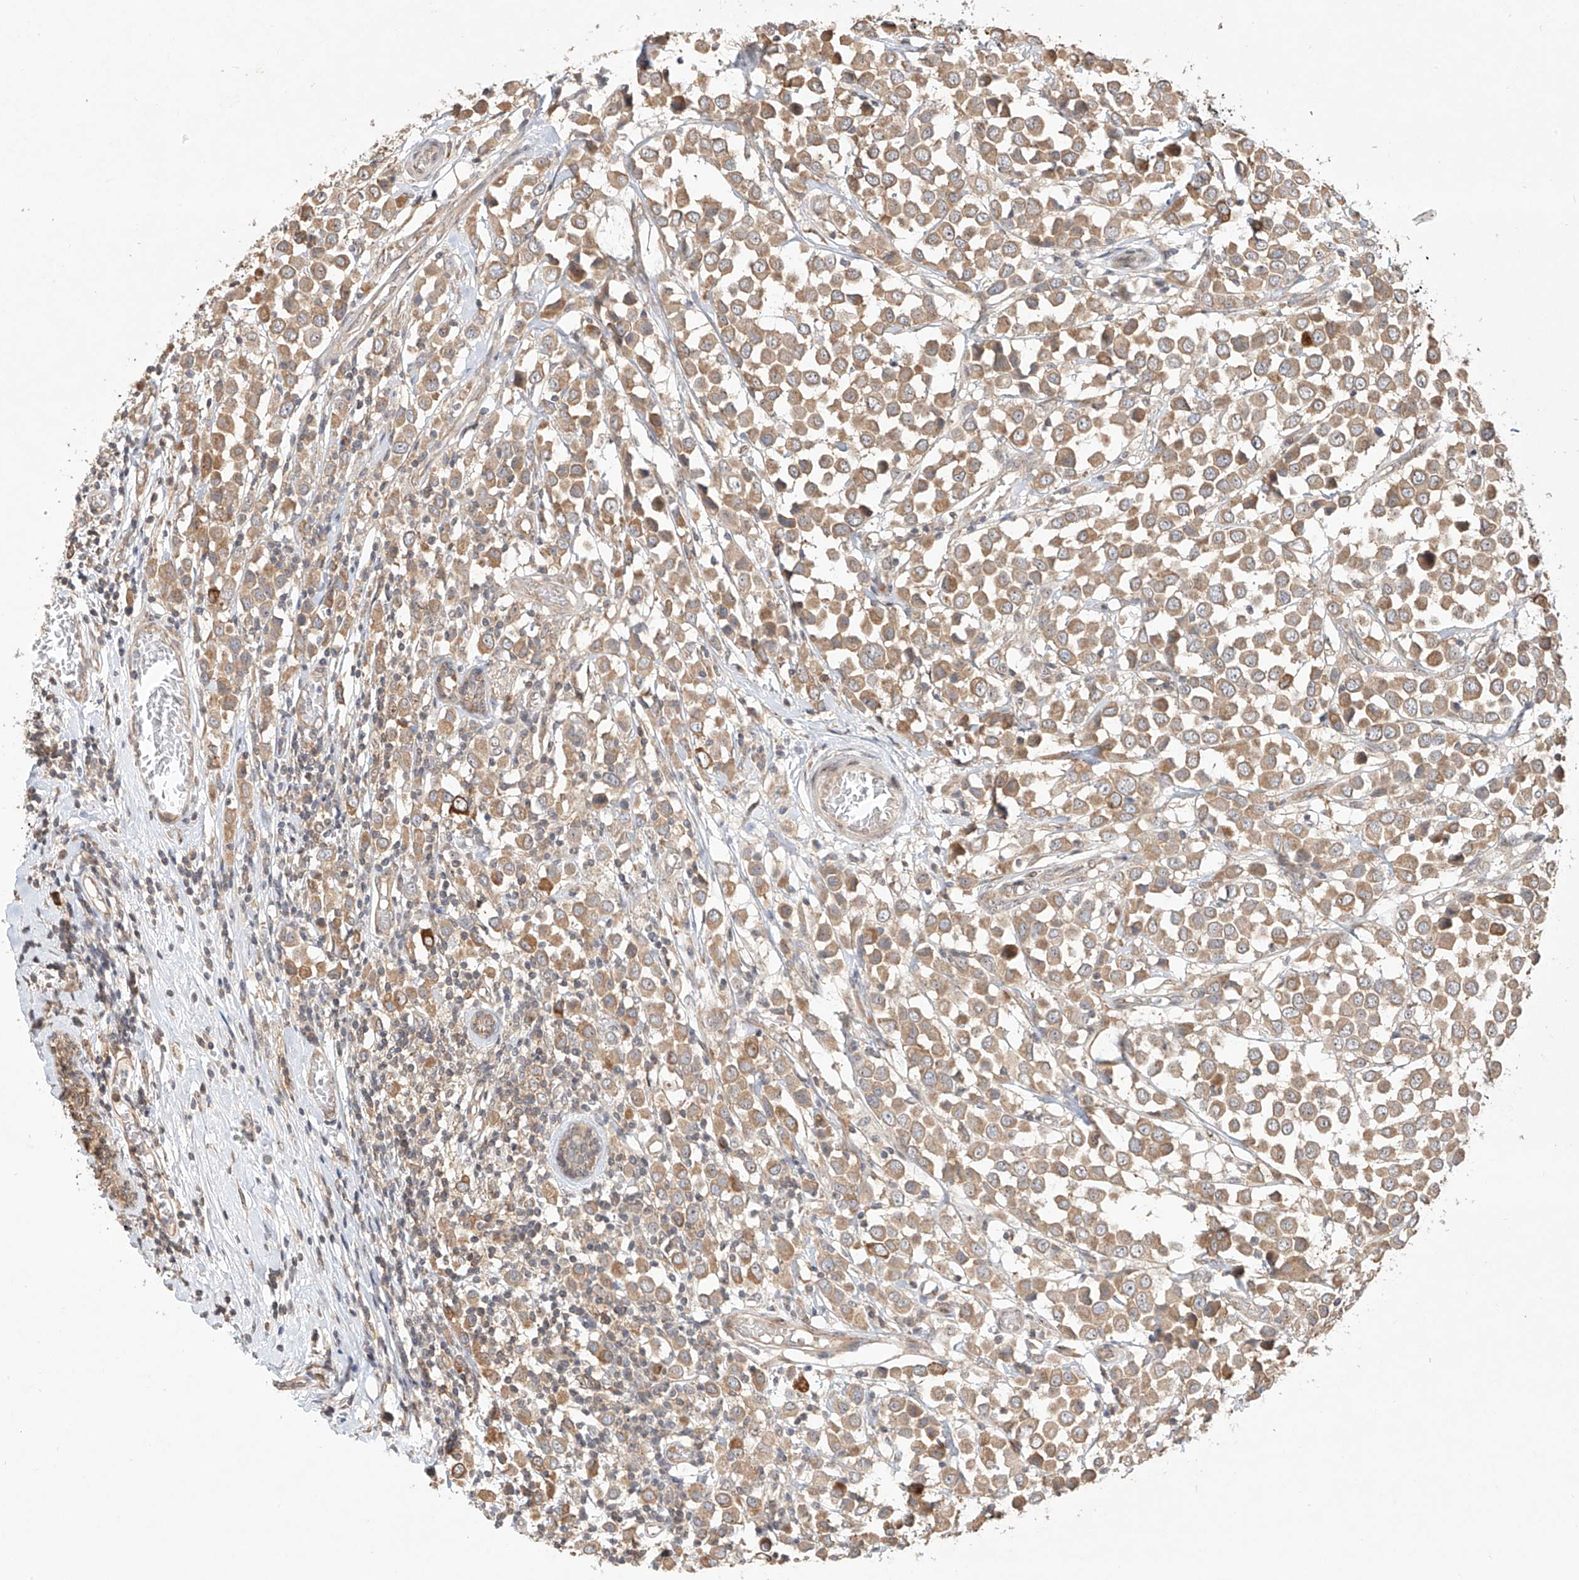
{"staining": {"intensity": "moderate", "quantity": ">75%", "location": "cytoplasmic/membranous"}, "tissue": "breast cancer", "cell_type": "Tumor cells", "image_type": "cancer", "snomed": [{"axis": "morphology", "description": "Duct carcinoma"}, {"axis": "topography", "description": "Breast"}], "caption": "Protein staining reveals moderate cytoplasmic/membranous expression in about >75% of tumor cells in infiltrating ductal carcinoma (breast). (Stains: DAB (3,3'-diaminobenzidine) in brown, nuclei in blue, Microscopy: brightfield microscopy at high magnification).", "gene": "TASP1", "patient": {"sex": "female", "age": 61}}